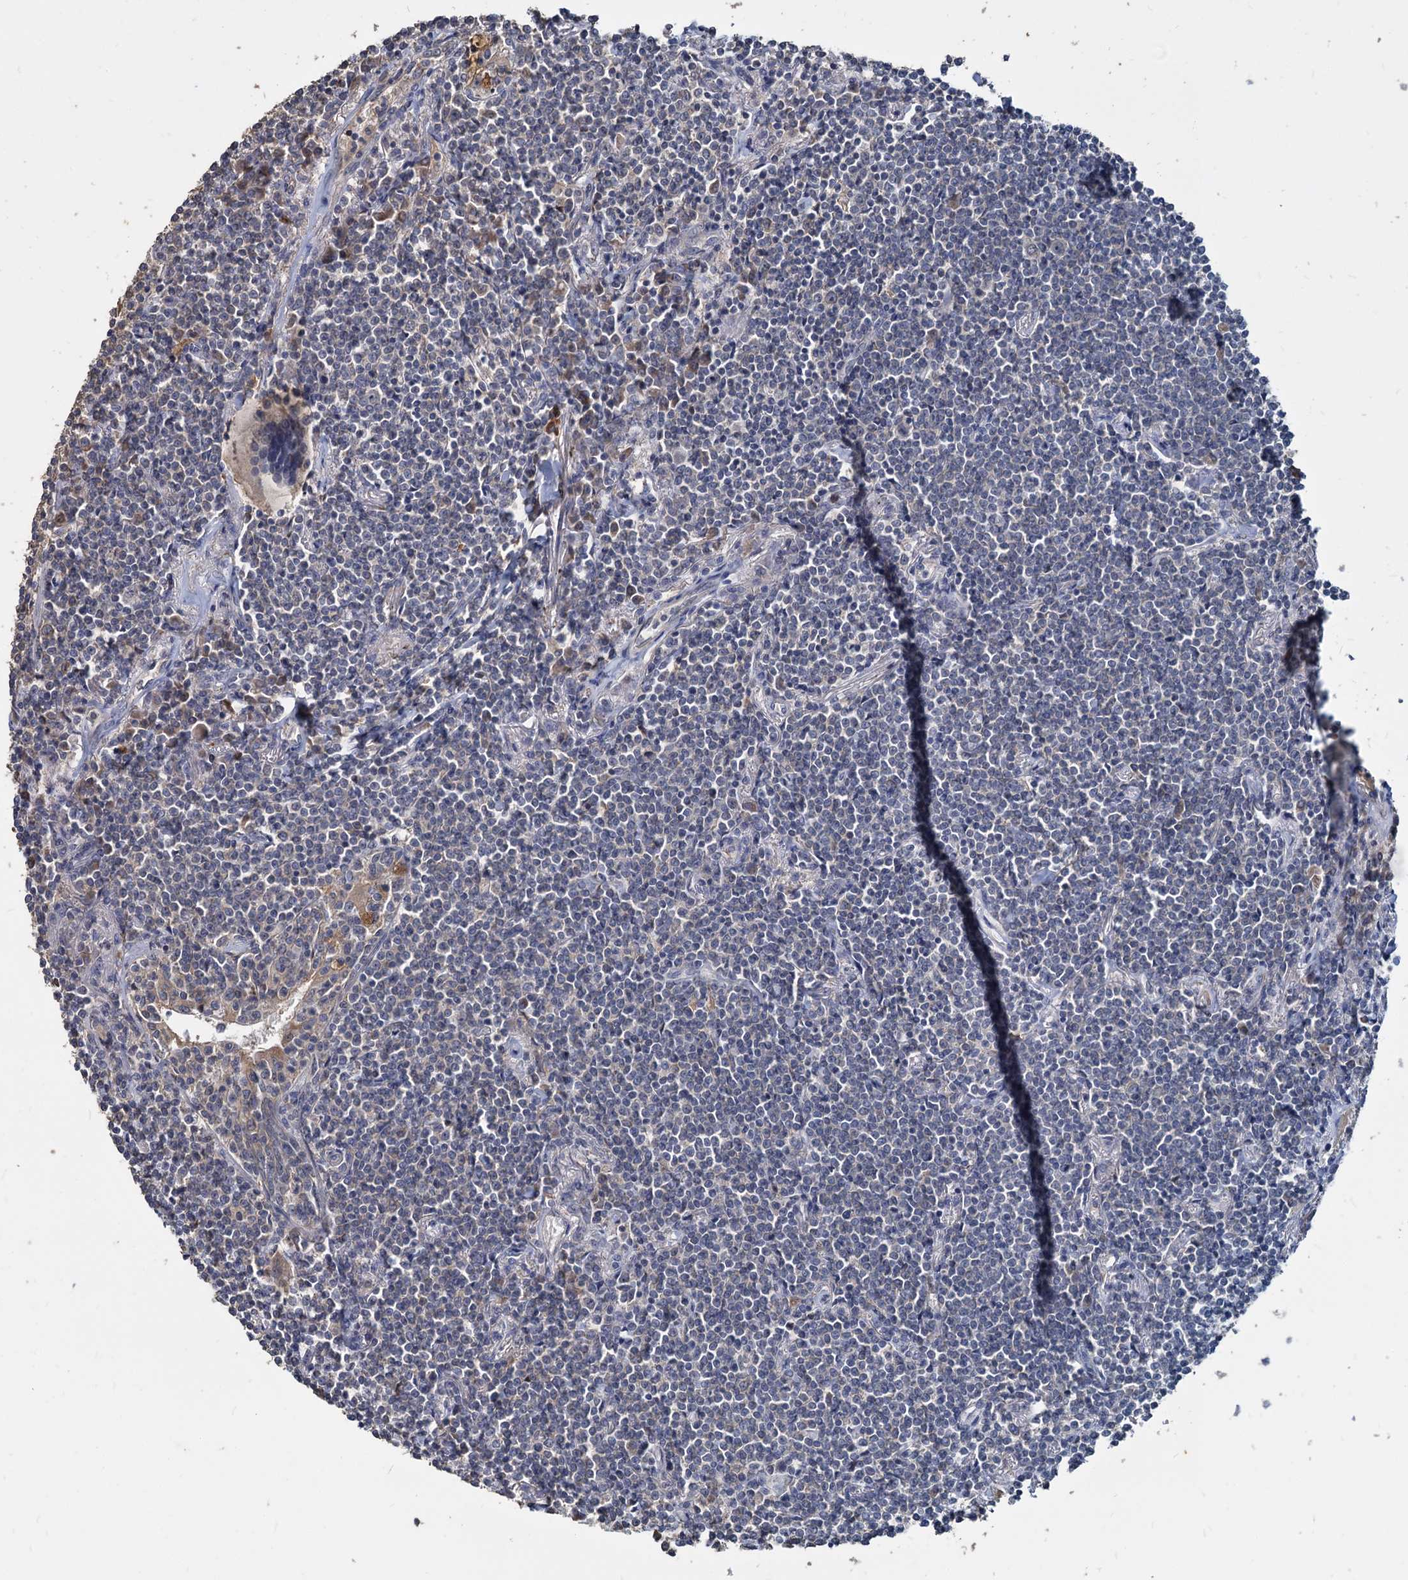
{"staining": {"intensity": "negative", "quantity": "none", "location": "none"}, "tissue": "lymphoma", "cell_type": "Tumor cells", "image_type": "cancer", "snomed": [{"axis": "morphology", "description": "Malignant lymphoma, non-Hodgkin's type, Low grade"}, {"axis": "topography", "description": "Lung"}], "caption": "A high-resolution image shows IHC staining of low-grade malignant lymphoma, non-Hodgkin's type, which shows no significant positivity in tumor cells.", "gene": "DEPDC4", "patient": {"sex": "female", "age": 71}}